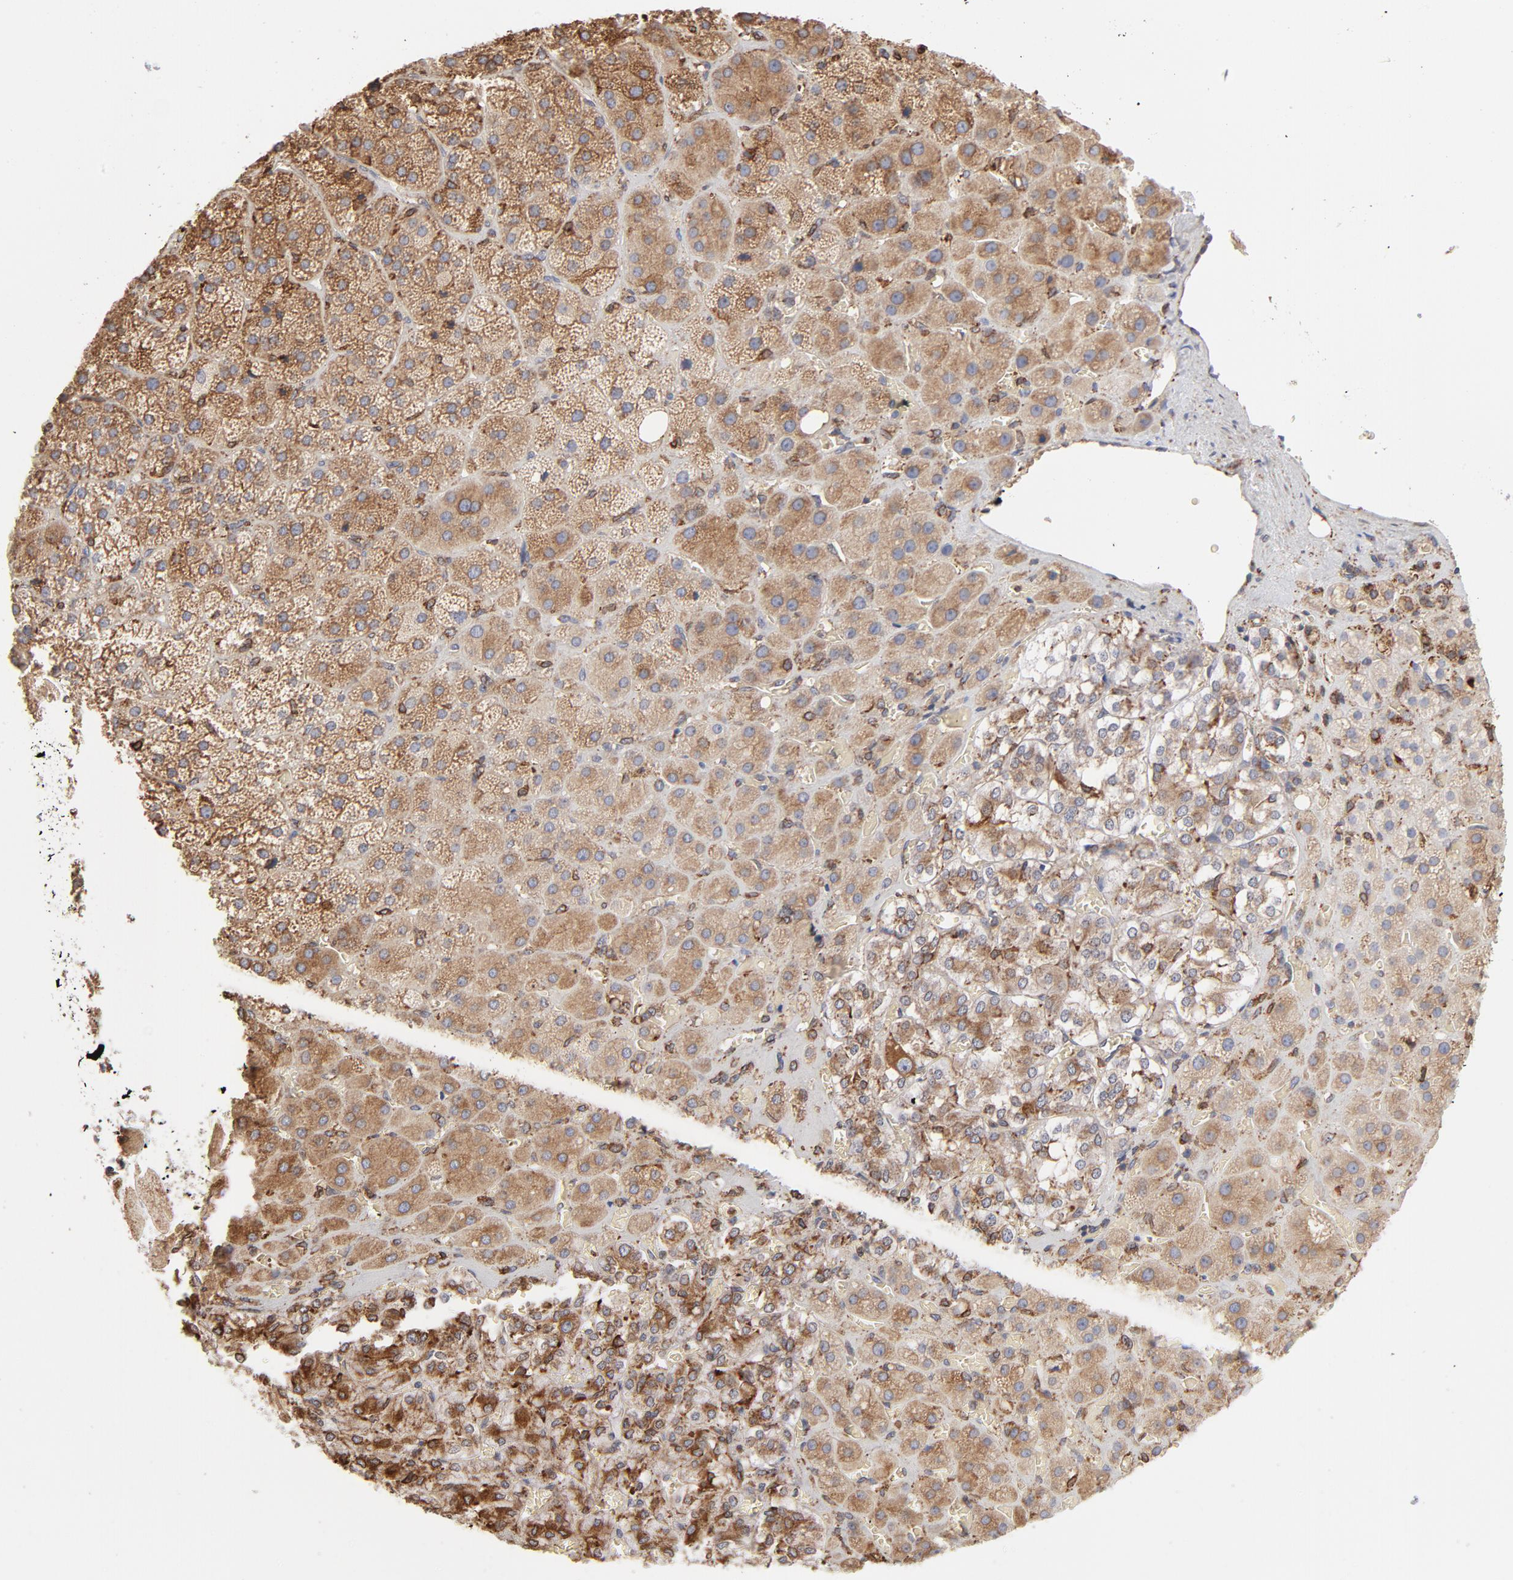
{"staining": {"intensity": "moderate", "quantity": ">75%", "location": "cytoplasmic/membranous"}, "tissue": "adrenal gland", "cell_type": "Glandular cells", "image_type": "normal", "snomed": [{"axis": "morphology", "description": "Normal tissue, NOS"}, {"axis": "topography", "description": "Adrenal gland"}], "caption": "Immunohistochemical staining of normal adrenal gland demonstrates moderate cytoplasmic/membranous protein positivity in approximately >75% of glandular cells.", "gene": "CANX", "patient": {"sex": "female", "age": 71}}